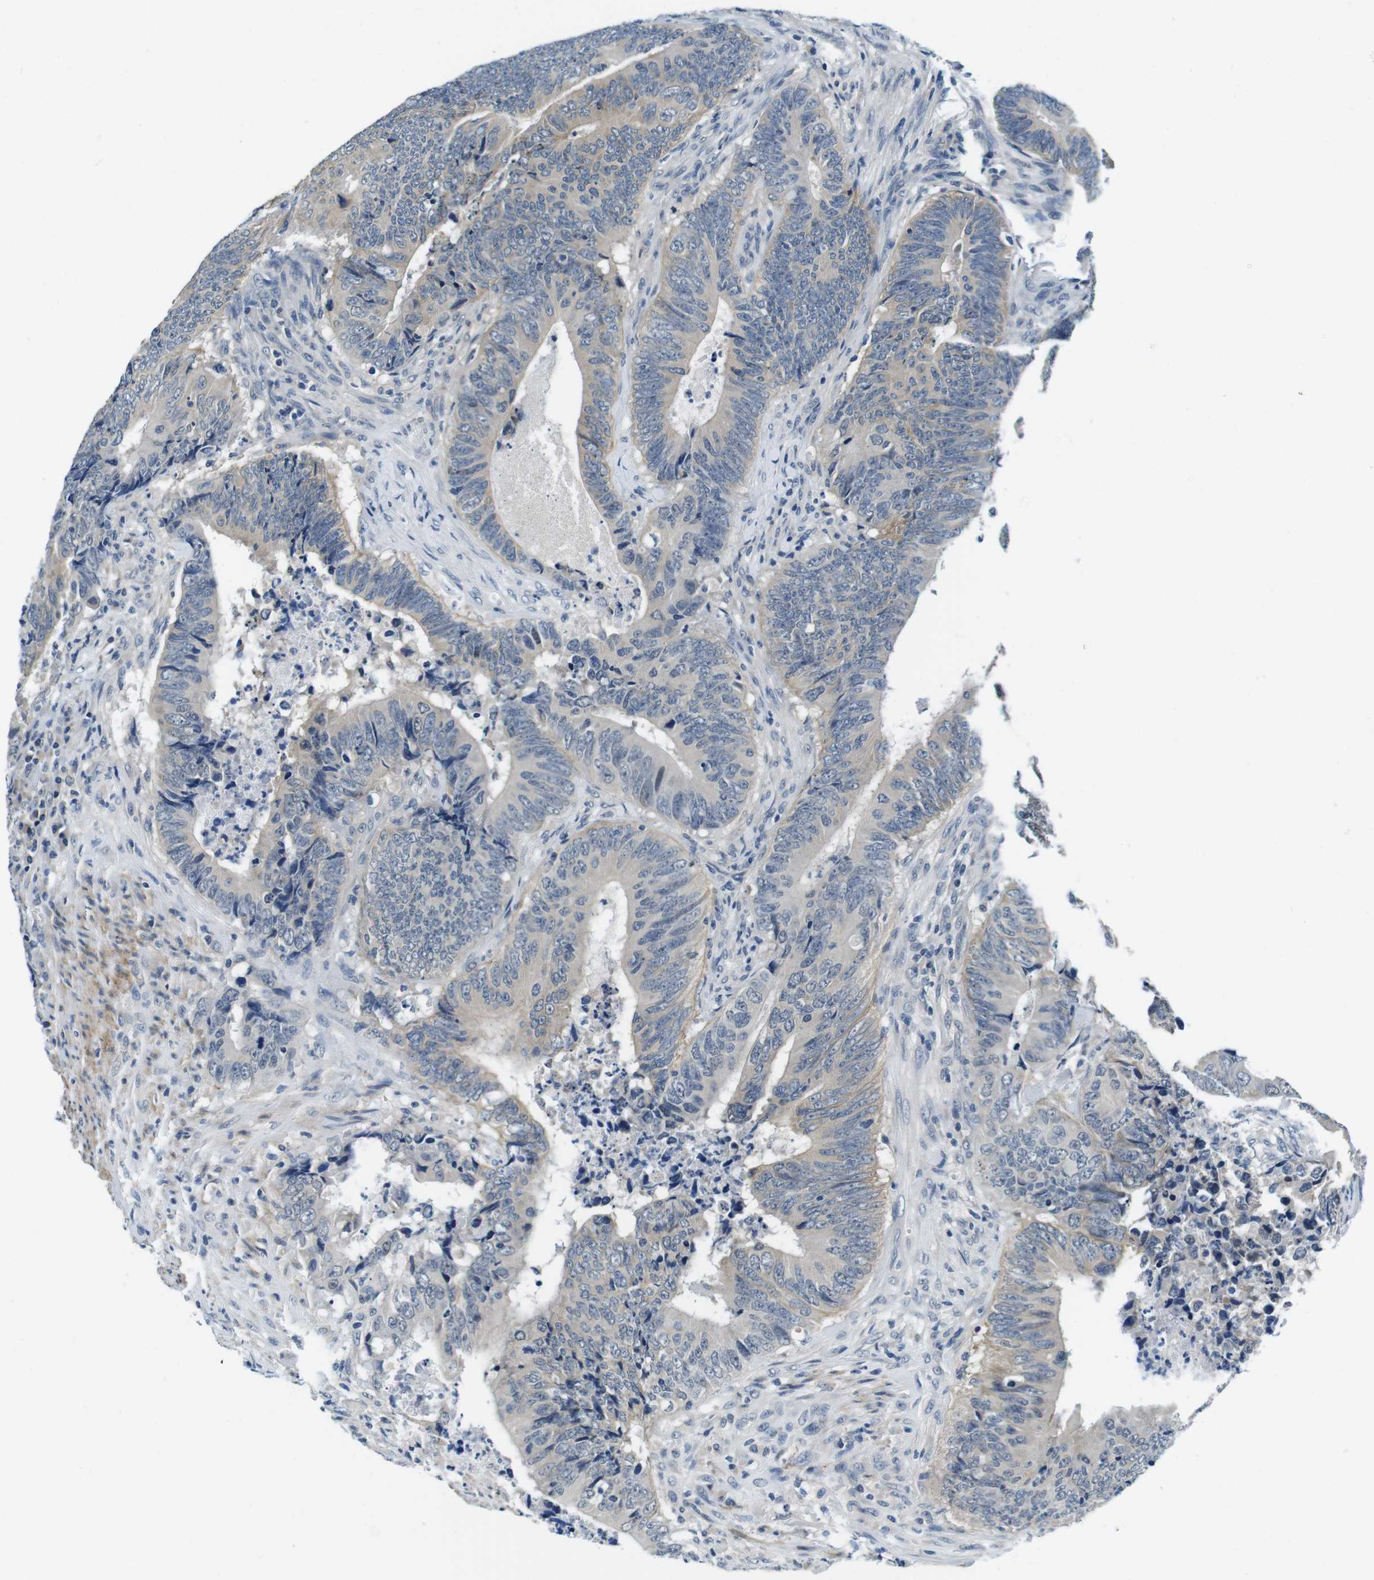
{"staining": {"intensity": "weak", "quantity": "<25%", "location": "cytoplasmic/membranous"}, "tissue": "colorectal cancer", "cell_type": "Tumor cells", "image_type": "cancer", "snomed": [{"axis": "morphology", "description": "Normal tissue, NOS"}, {"axis": "morphology", "description": "Adenocarcinoma, NOS"}, {"axis": "topography", "description": "Colon"}], "caption": "Immunohistochemistry histopathology image of human adenocarcinoma (colorectal) stained for a protein (brown), which exhibits no expression in tumor cells.", "gene": "DTNA", "patient": {"sex": "male", "age": 56}}